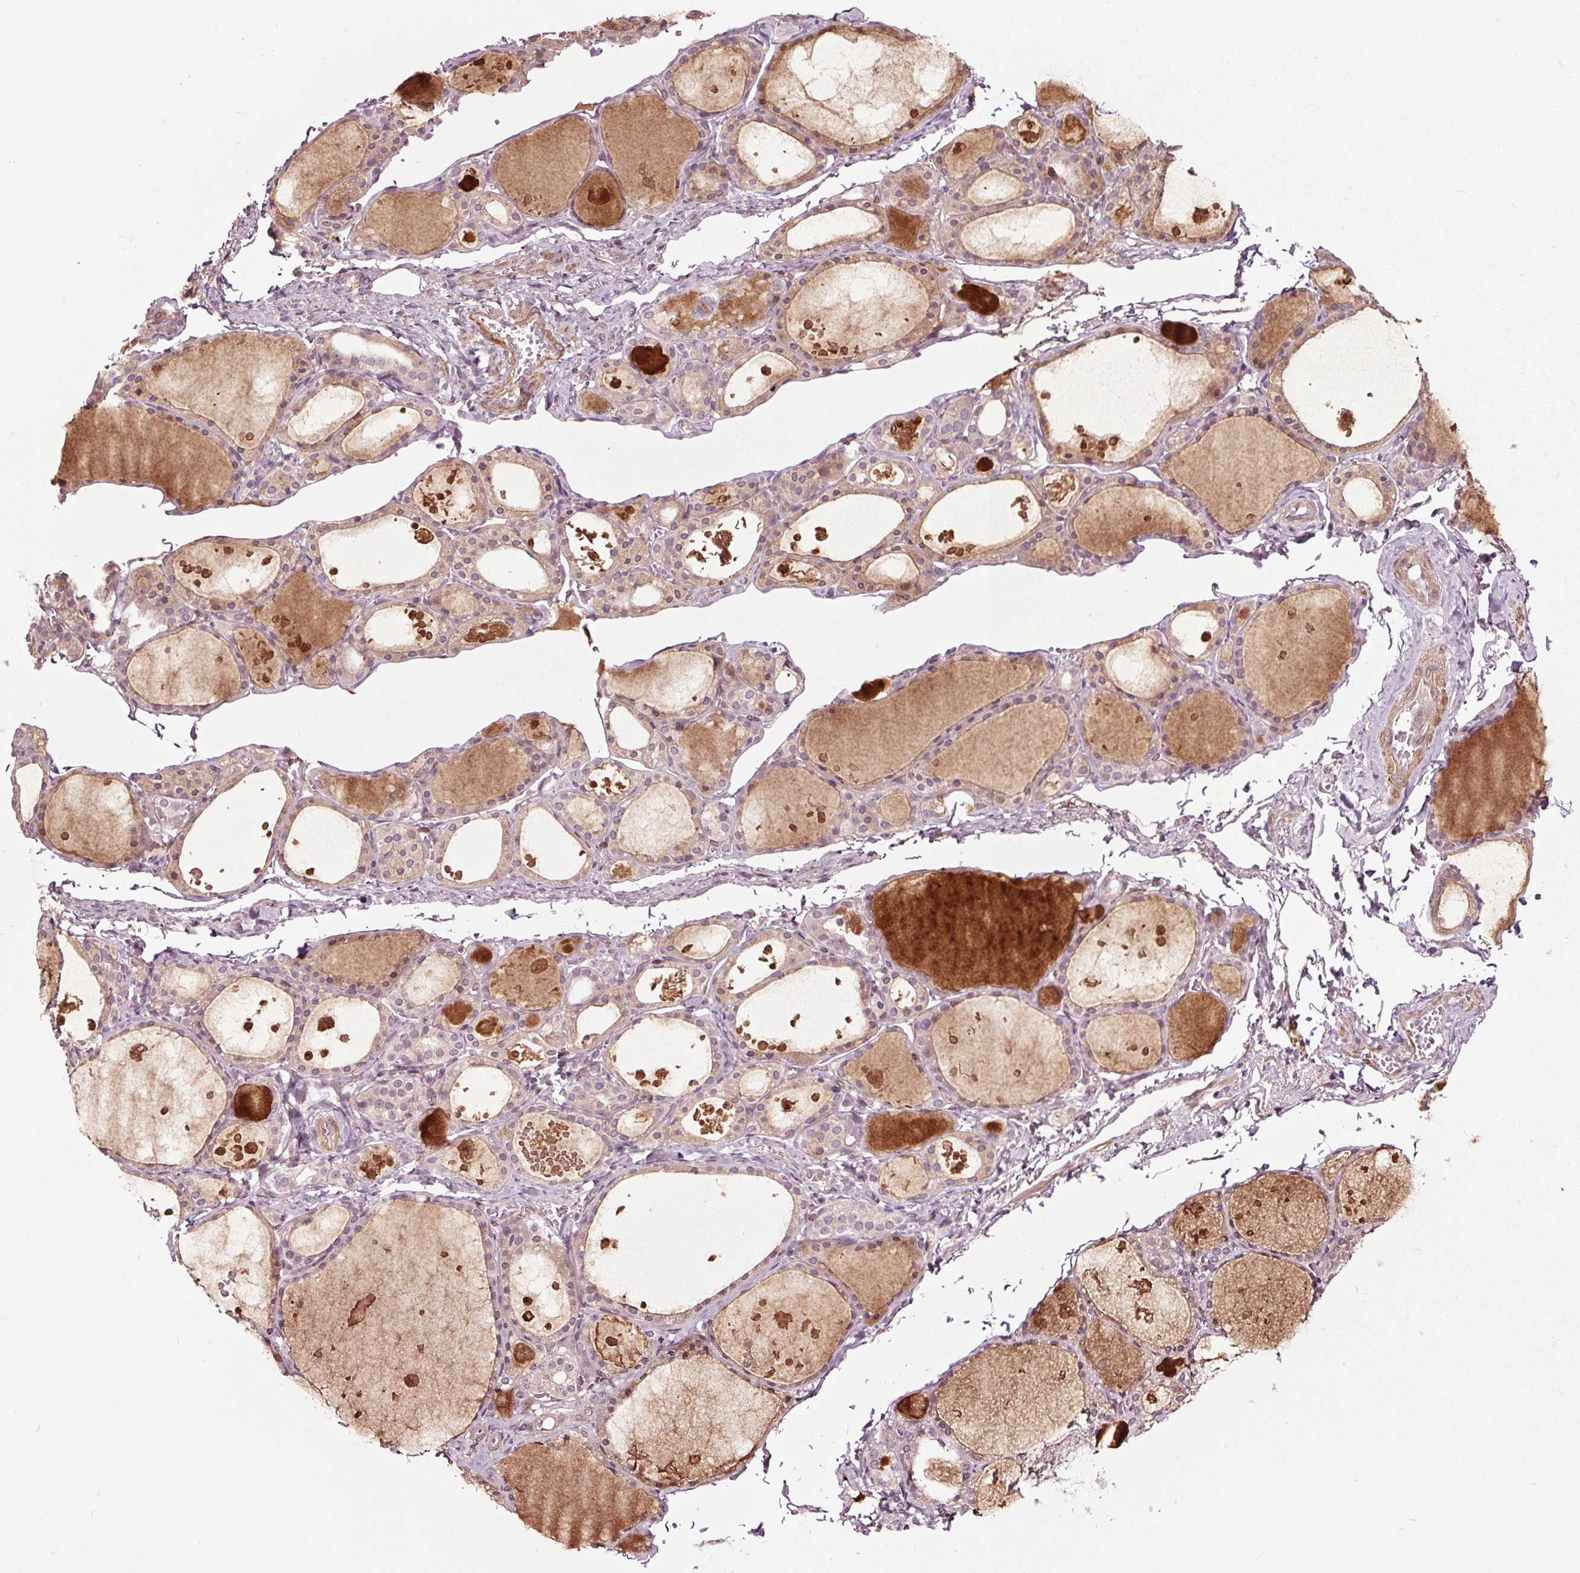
{"staining": {"intensity": "moderate", "quantity": "<25%", "location": "cytoplasmic/membranous"}, "tissue": "thyroid gland", "cell_type": "Glandular cells", "image_type": "normal", "snomed": [{"axis": "morphology", "description": "Normal tissue, NOS"}, {"axis": "topography", "description": "Thyroid gland"}], "caption": "A micrograph of human thyroid gland stained for a protein displays moderate cytoplasmic/membranous brown staining in glandular cells.", "gene": "HAUS5", "patient": {"sex": "male", "age": 68}}